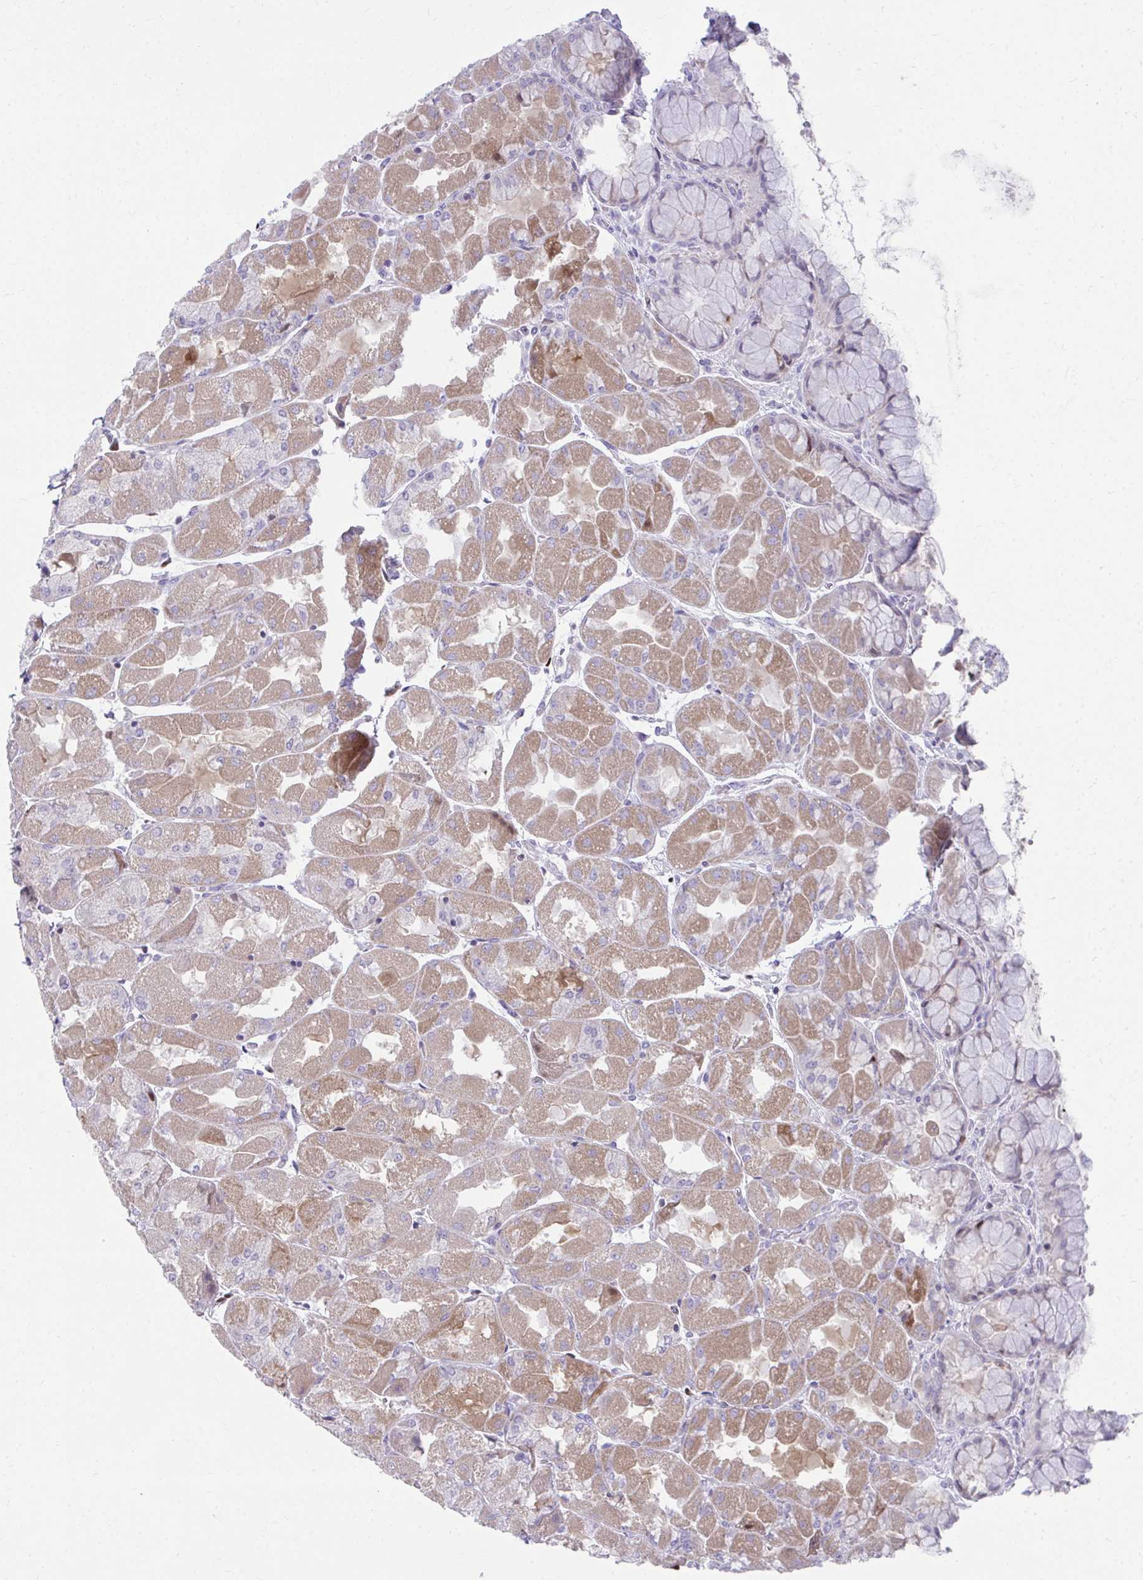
{"staining": {"intensity": "moderate", "quantity": "25%-75%", "location": "cytoplasmic/membranous"}, "tissue": "stomach", "cell_type": "Glandular cells", "image_type": "normal", "snomed": [{"axis": "morphology", "description": "Normal tissue, NOS"}, {"axis": "topography", "description": "Stomach"}], "caption": "This histopathology image displays immunohistochemistry (IHC) staining of normal human stomach, with medium moderate cytoplasmic/membranous expression in approximately 25%-75% of glandular cells.", "gene": "OR7A5", "patient": {"sex": "female", "age": 61}}